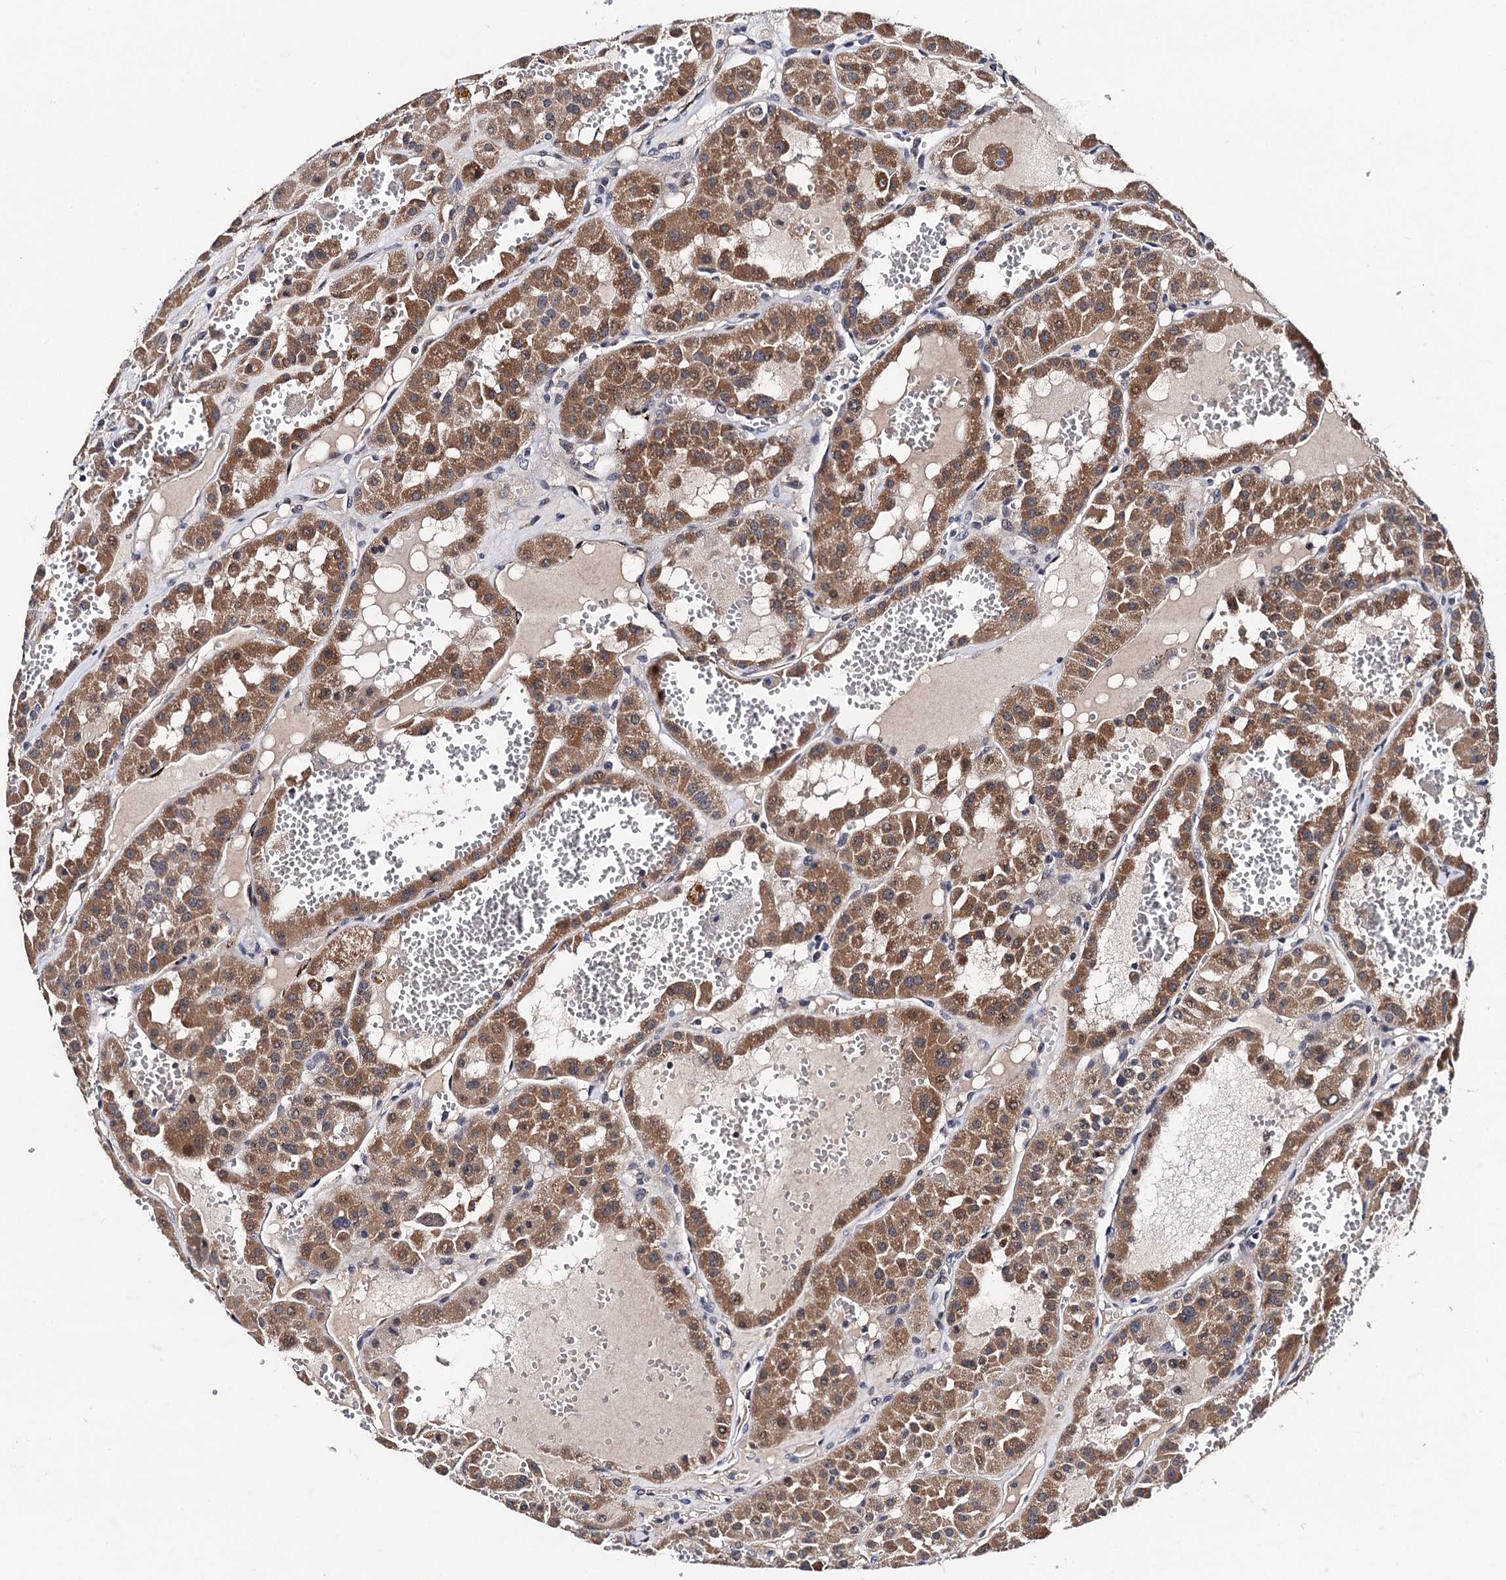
{"staining": {"intensity": "moderate", "quantity": ">75%", "location": "cytoplasmic/membranous"}, "tissue": "renal cancer", "cell_type": "Tumor cells", "image_type": "cancer", "snomed": [{"axis": "morphology", "description": "Carcinoma, NOS"}, {"axis": "topography", "description": "Kidney"}], "caption": "DAB immunohistochemical staining of human carcinoma (renal) exhibits moderate cytoplasmic/membranous protein positivity in about >75% of tumor cells.", "gene": "PPTC7", "patient": {"sex": "female", "age": 75}}